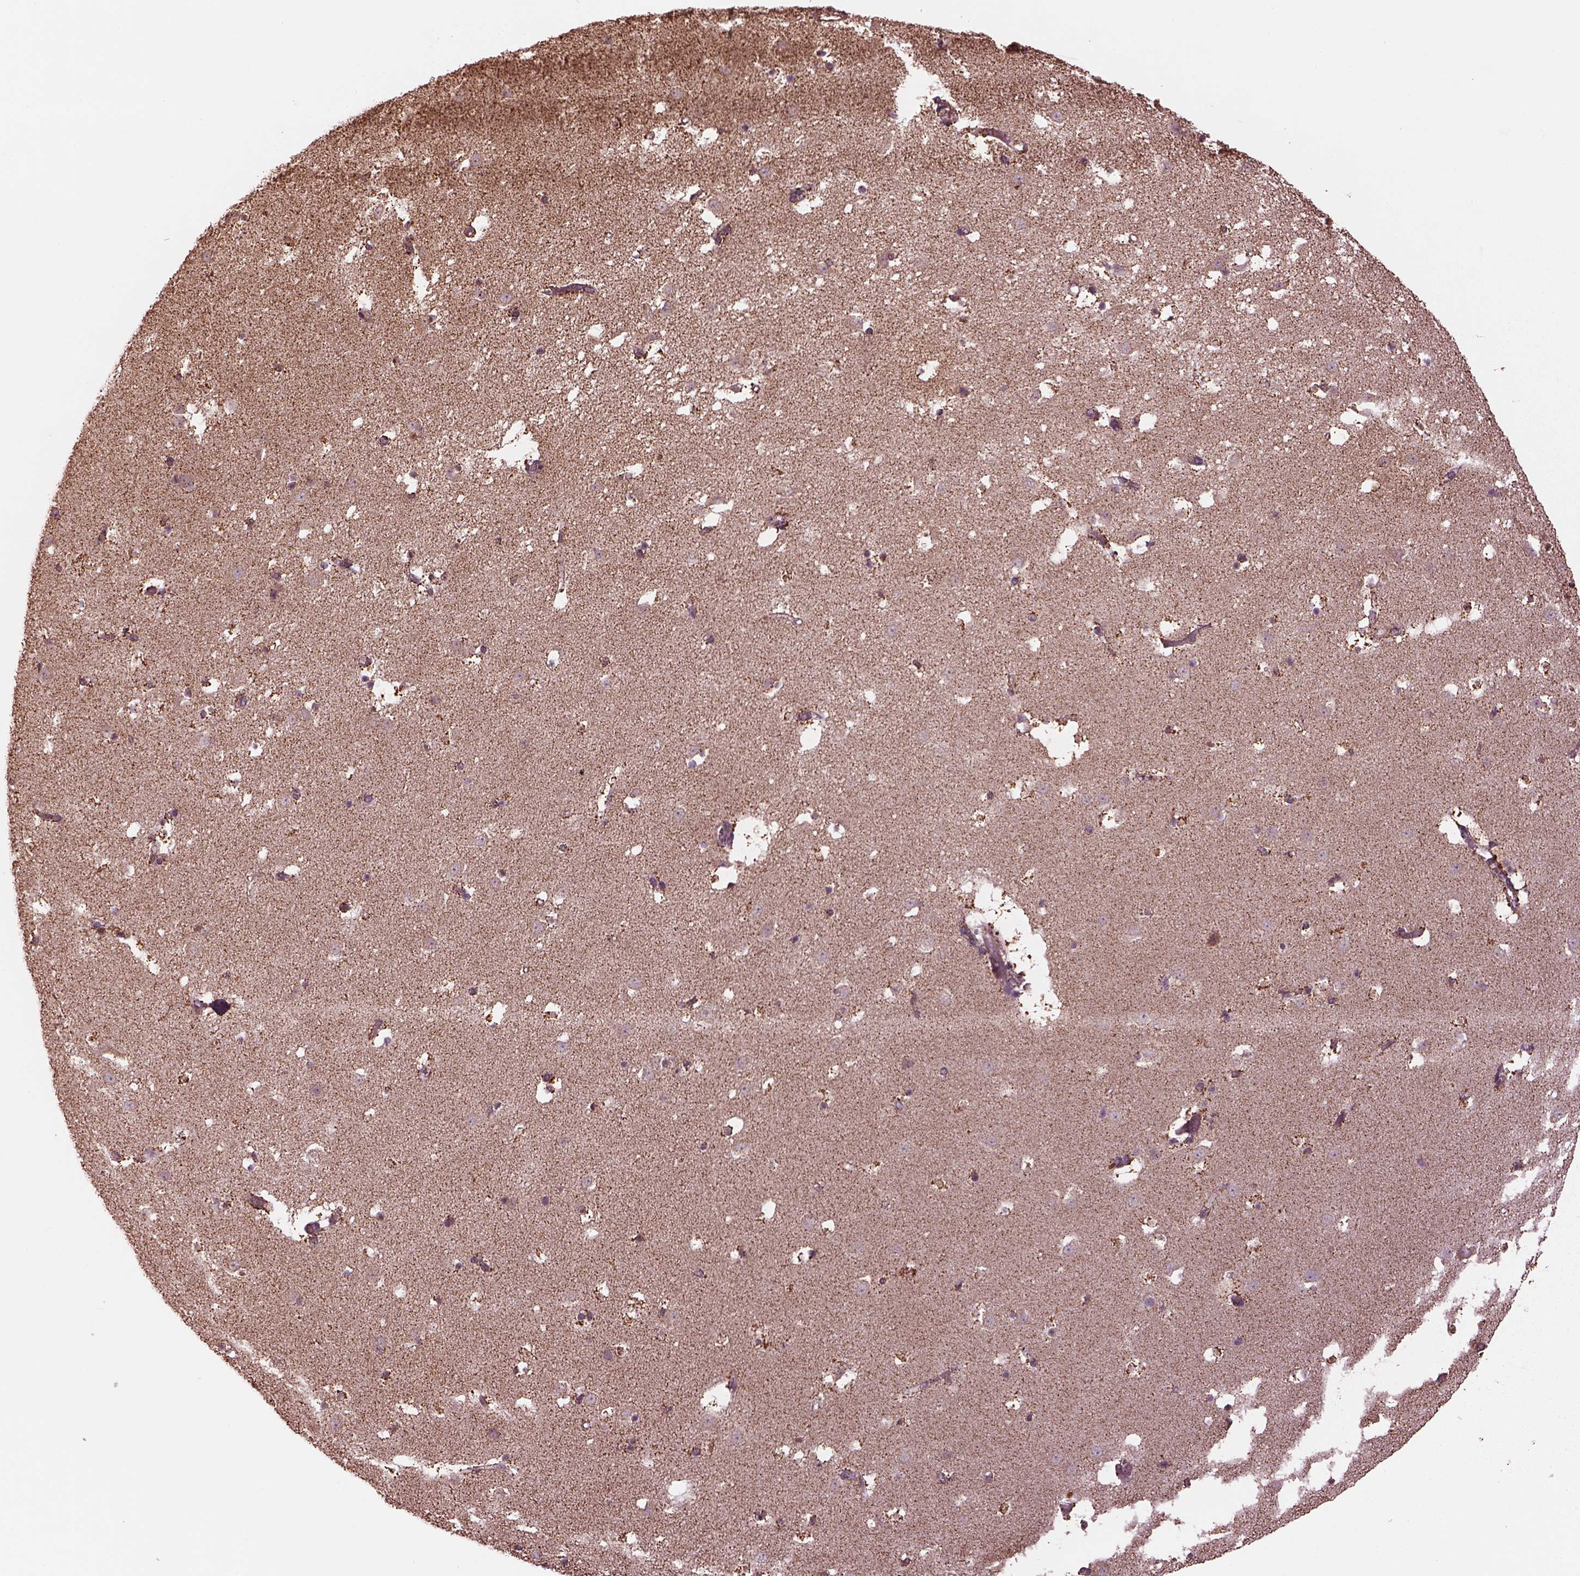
{"staining": {"intensity": "weak", "quantity": ">75%", "location": "cytoplasmic/membranous"}, "tissue": "caudate", "cell_type": "Glial cells", "image_type": "normal", "snomed": [{"axis": "morphology", "description": "Normal tissue, NOS"}, {"axis": "topography", "description": "Lateral ventricle wall"}], "caption": "Immunohistochemical staining of benign caudate shows low levels of weak cytoplasmic/membranous expression in about >75% of glial cells. (Stains: DAB in brown, nuclei in blue, Microscopy: brightfield microscopy at high magnification).", "gene": "TMEM254", "patient": {"sex": "female", "age": 42}}